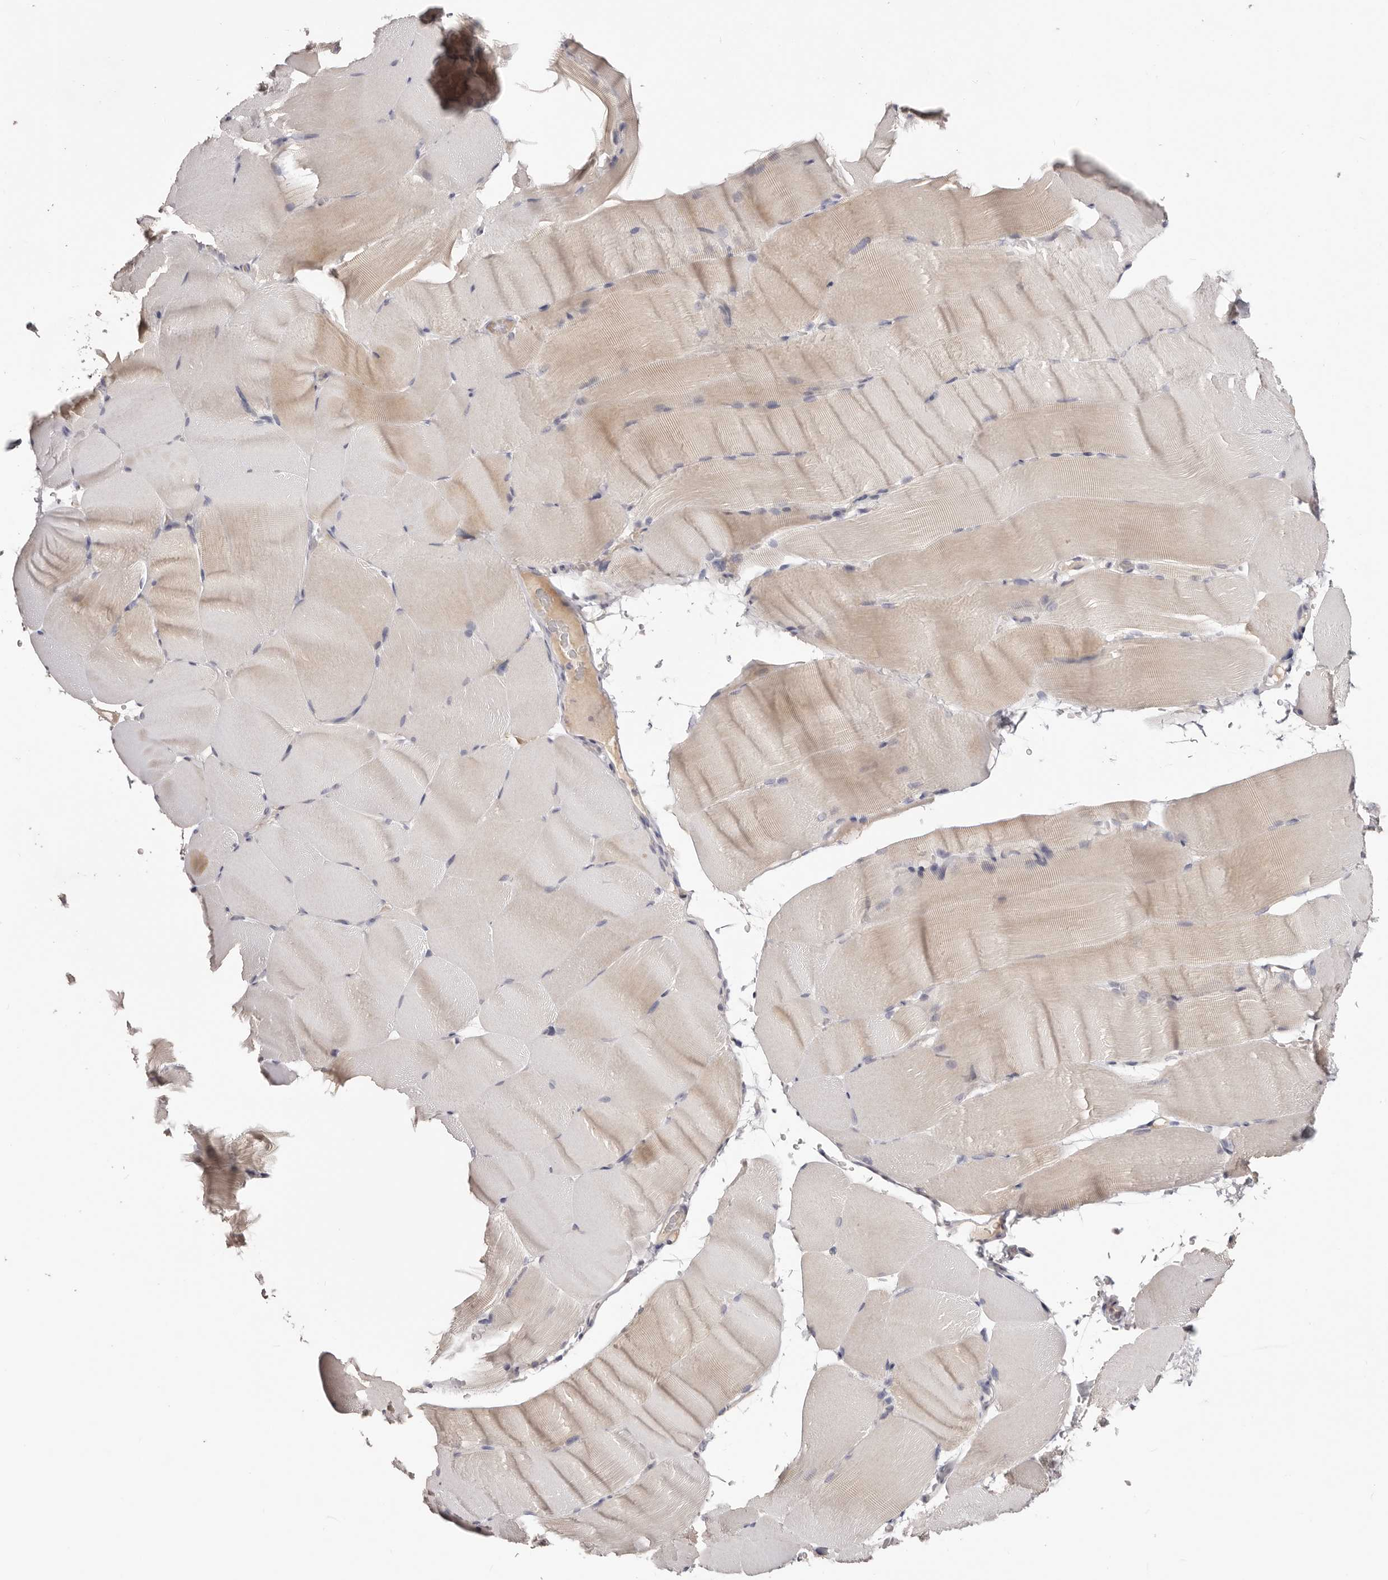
{"staining": {"intensity": "weak", "quantity": "<25%", "location": "cytoplasmic/membranous"}, "tissue": "skeletal muscle", "cell_type": "Myocytes", "image_type": "normal", "snomed": [{"axis": "morphology", "description": "Normal tissue, NOS"}, {"axis": "topography", "description": "Skeletal muscle"}, {"axis": "topography", "description": "Parathyroid gland"}], "caption": "Image shows no significant protein staining in myocytes of benign skeletal muscle.", "gene": "CCDC190", "patient": {"sex": "female", "age": 37}}